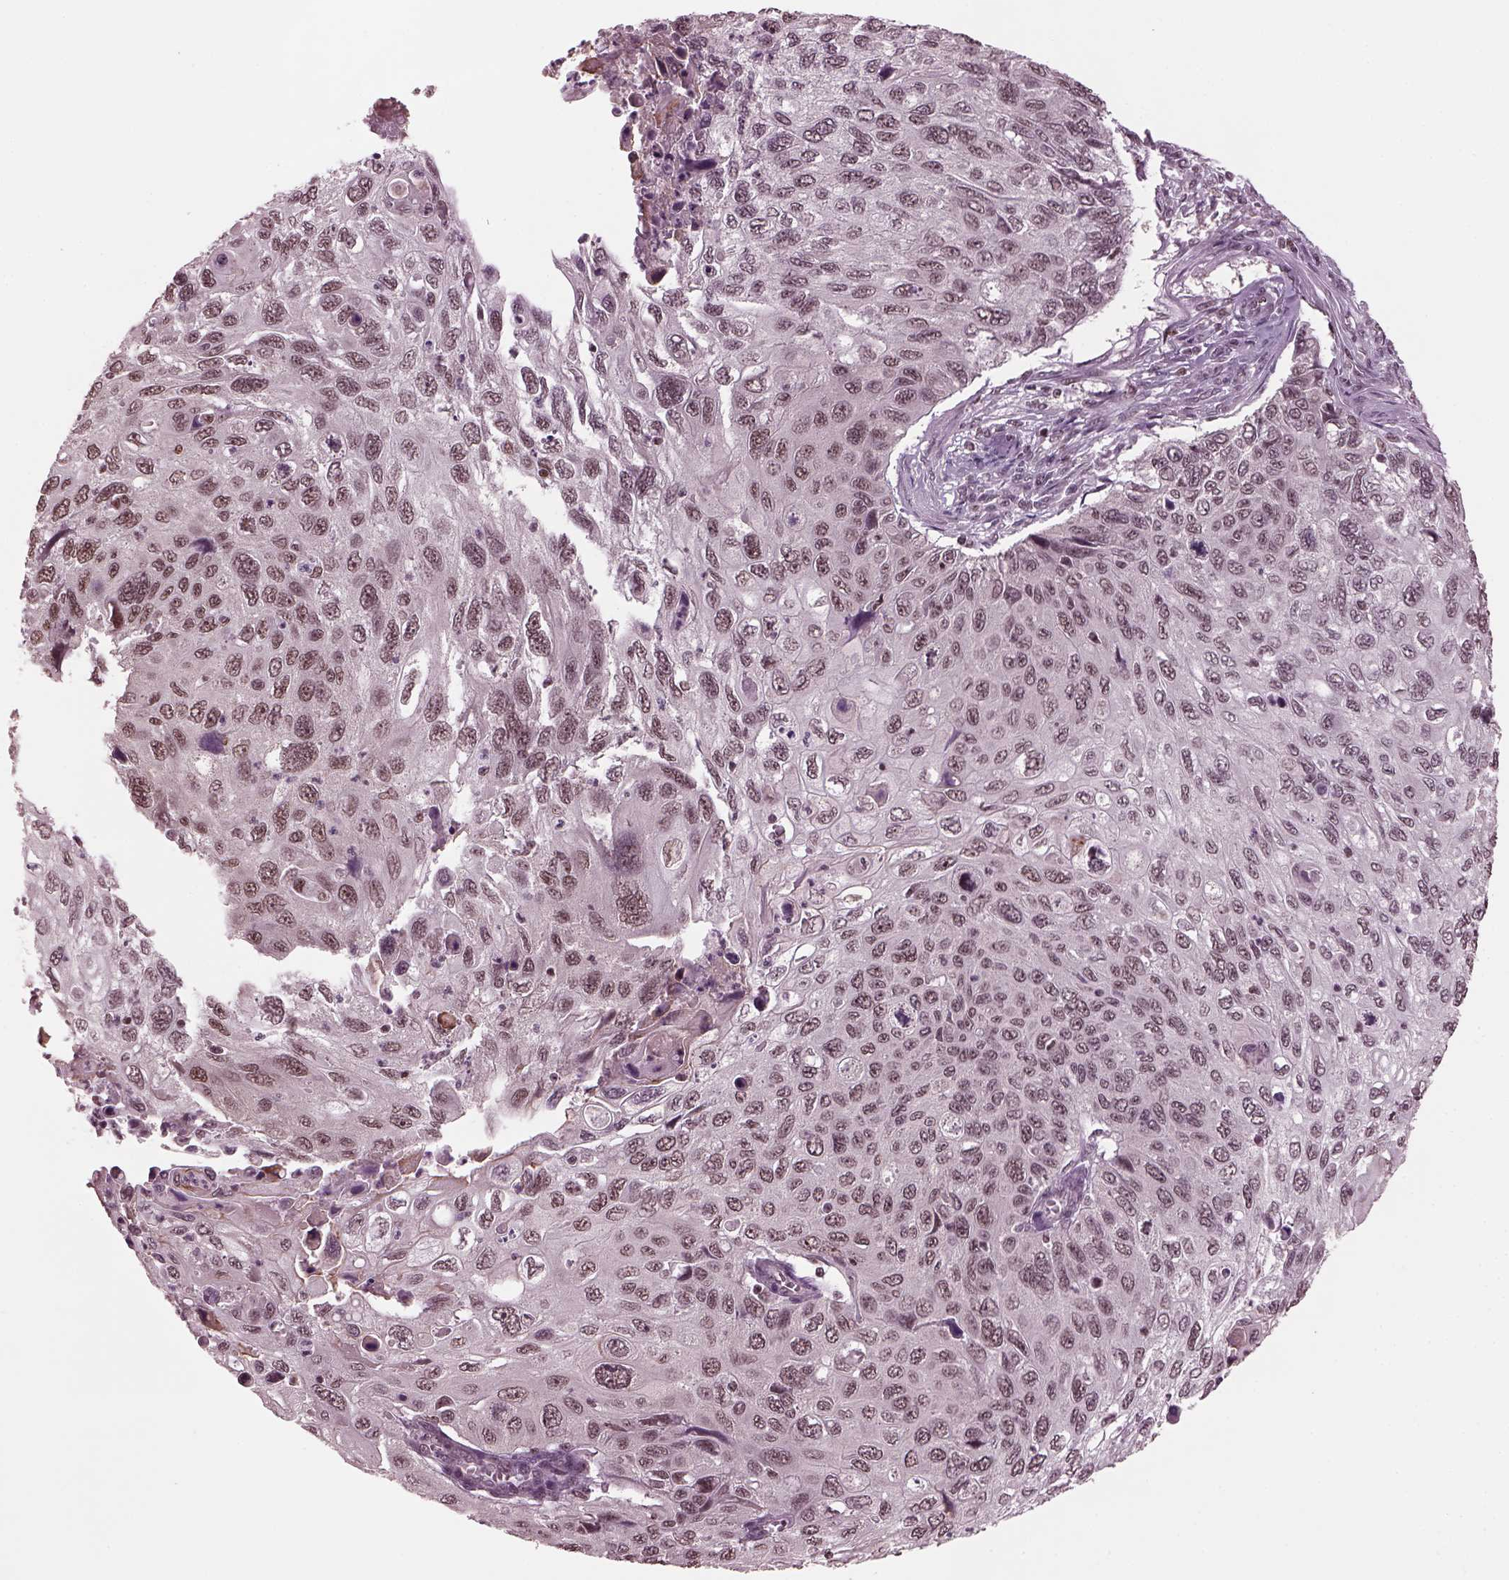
{"staining": {"intensity": "weak", "quantity": "25%-75%", "location": "nuclear"}, "tissue": "cervical cancer", "cell_type": "Tumor cells", "image_type": "cancer", "snomed": [{"axis": "morphology", "description": "Squamous cell carcinoma, NOS"}, {"axis": "topography", "description": "Cervix"}], "caption": "Protein staining reveals weak nuclear expression in approximately 25%-75% of tumor cells in cervical cancer (squamous cell carcinoma).", "gene": "RUVBL2", "patient": {"sex": "female", "age": 70}}